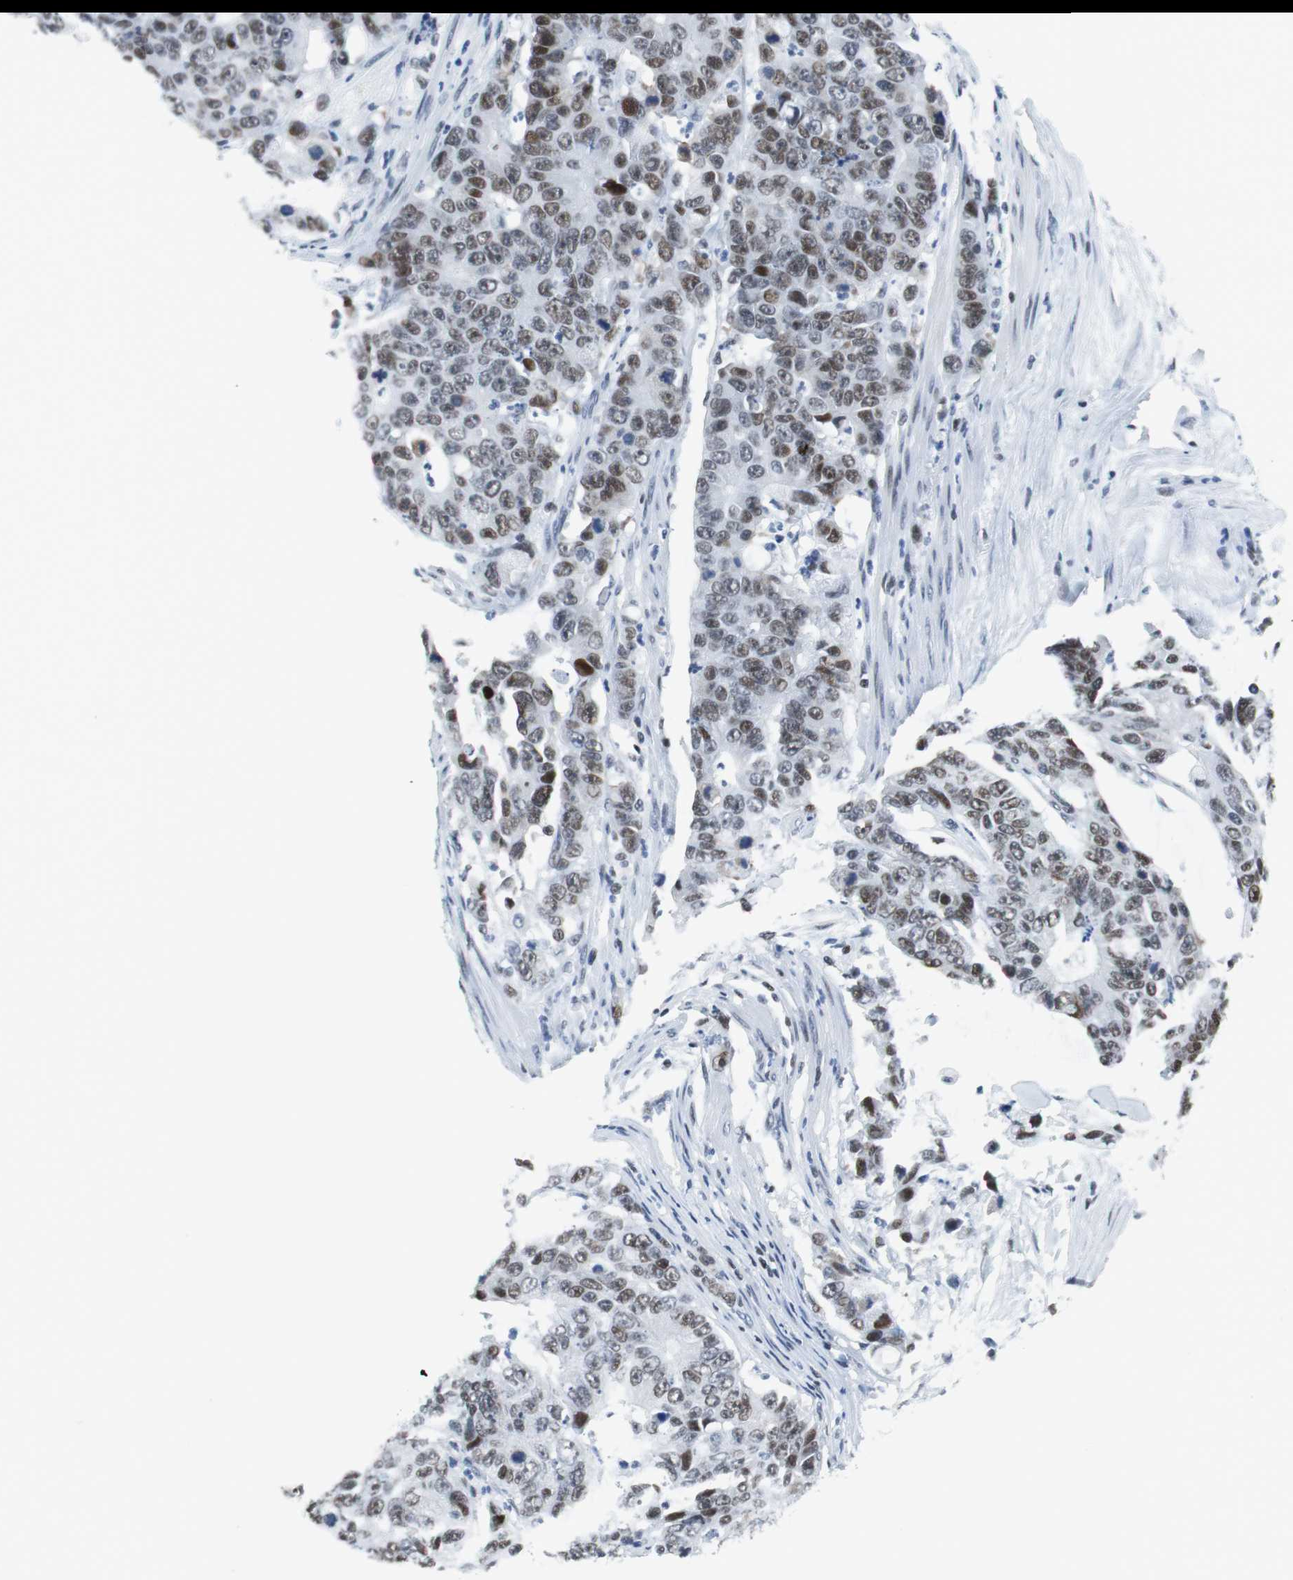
{"staining": {"intensity": "moderate", "quantity": "25%-75%", "location": "nuclear"}, "tissue": "colorectal cancer", "cell_type": "Tumor cells", "image_type": "cancer", "snomed": [{"axis": "morphology", "description": "Adenocarcinoma, NOS"}, {"axis": "topography", "description": "Colon"}], "caption": "This photomicrograph exhibits immunohistochemistry staining of adenocarcinoma (colorectal), with medium moderate nuclear positivity in about 25%-75% of tumor cells.", "gene": "HDAC3", "patient": {"sex": "female", "age": 86}}